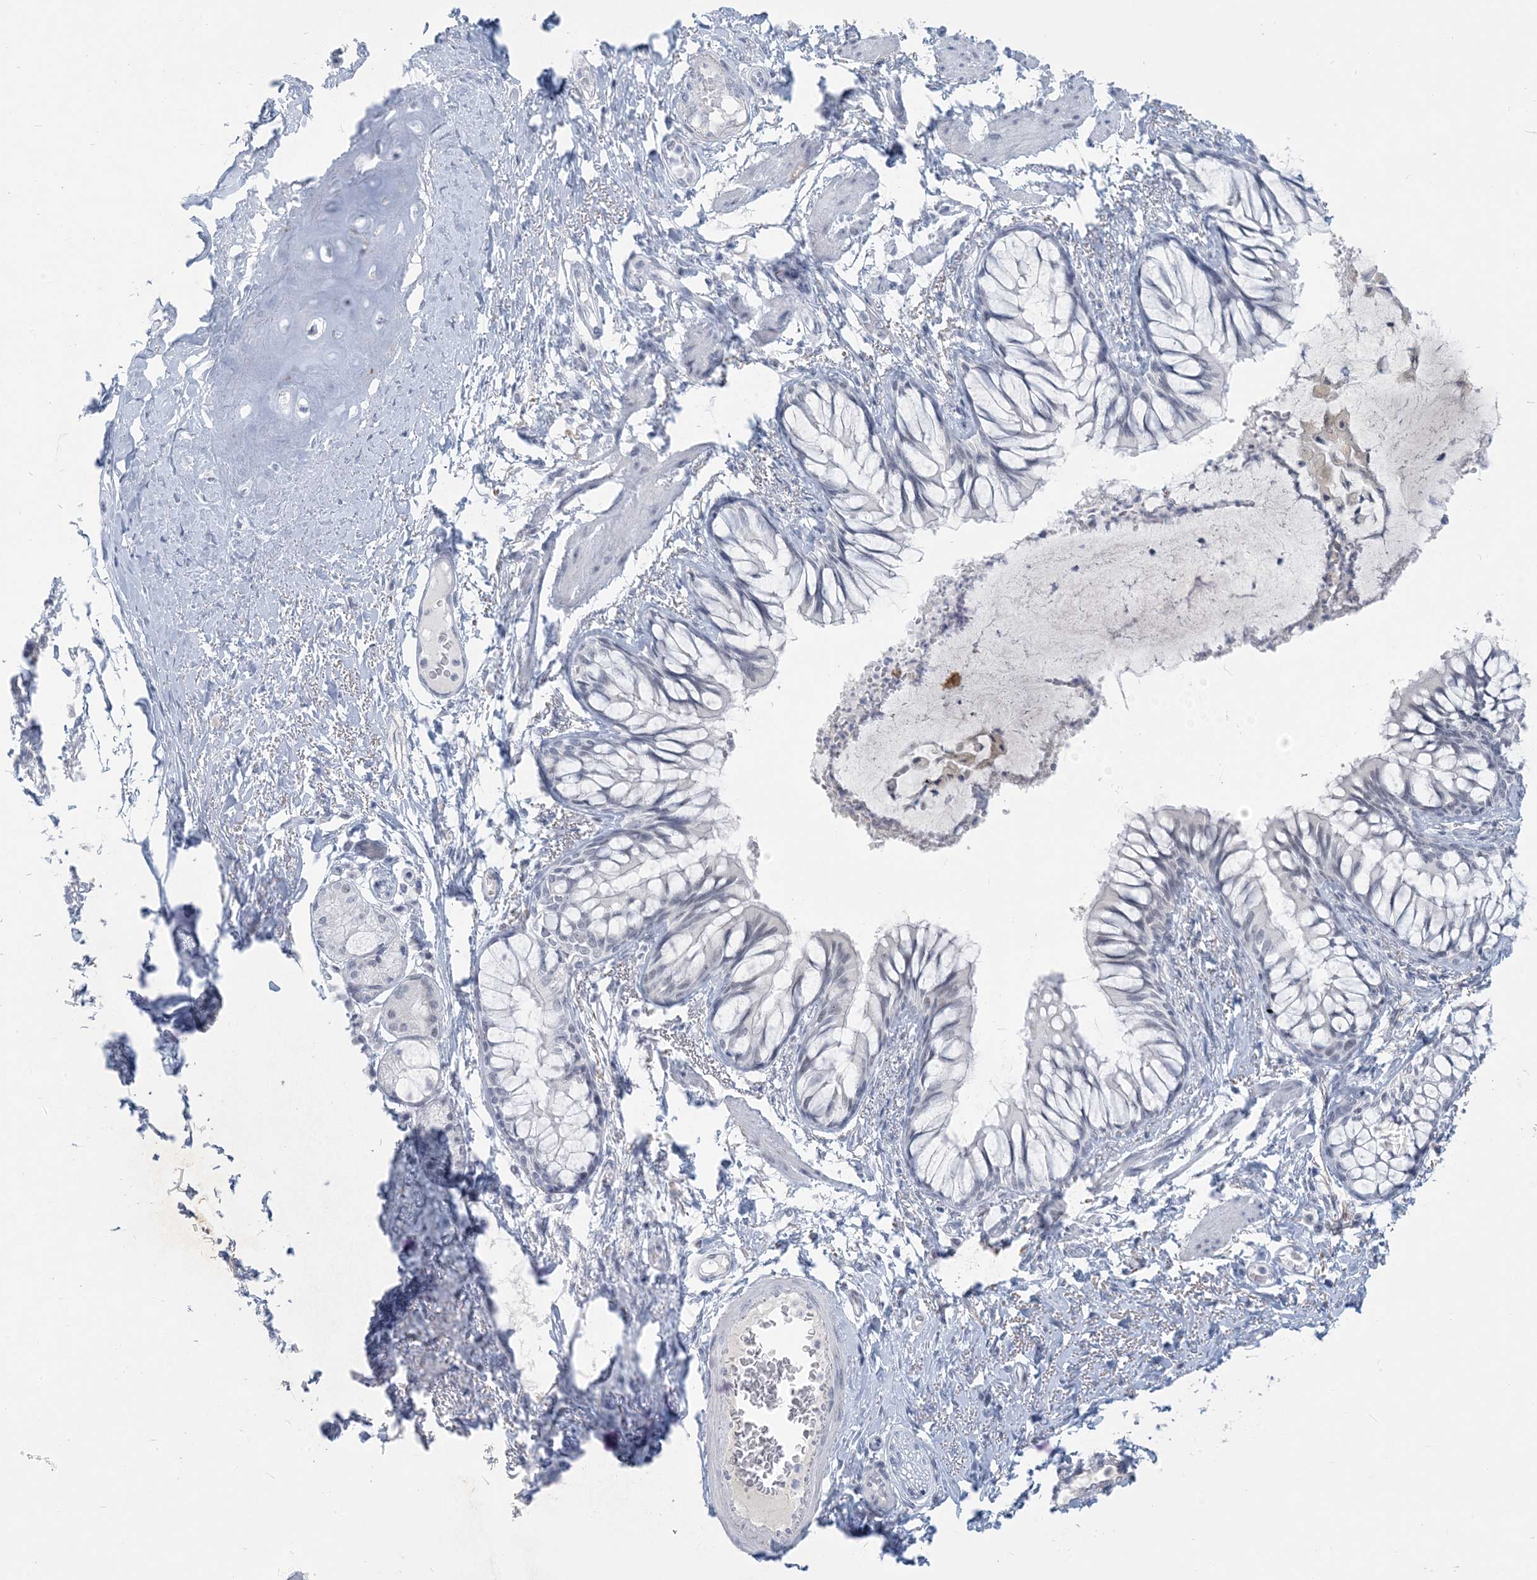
{"staining": {"intensity": "negative", "quantity": "none", "location": "none"}, "tissue": "bronchus", "cell_type": "Respiratory epithelial cells", "image_type": "normal", "snomed": [{"axis": "morphology", "description": "Normal tissue, NOS"}, {"axis": "topography", "description": "Cartilage tissue"}, {"axis": "topography", "description": "Bronchus"}, {"axis": "topography", "description": "Lung"}], "caption": "The histopathology image exhibits no significant expression in respiratory epithelial cells of bronchus.", "gene": "SCML1", "patient": {"sex": "female", "age": 49}}